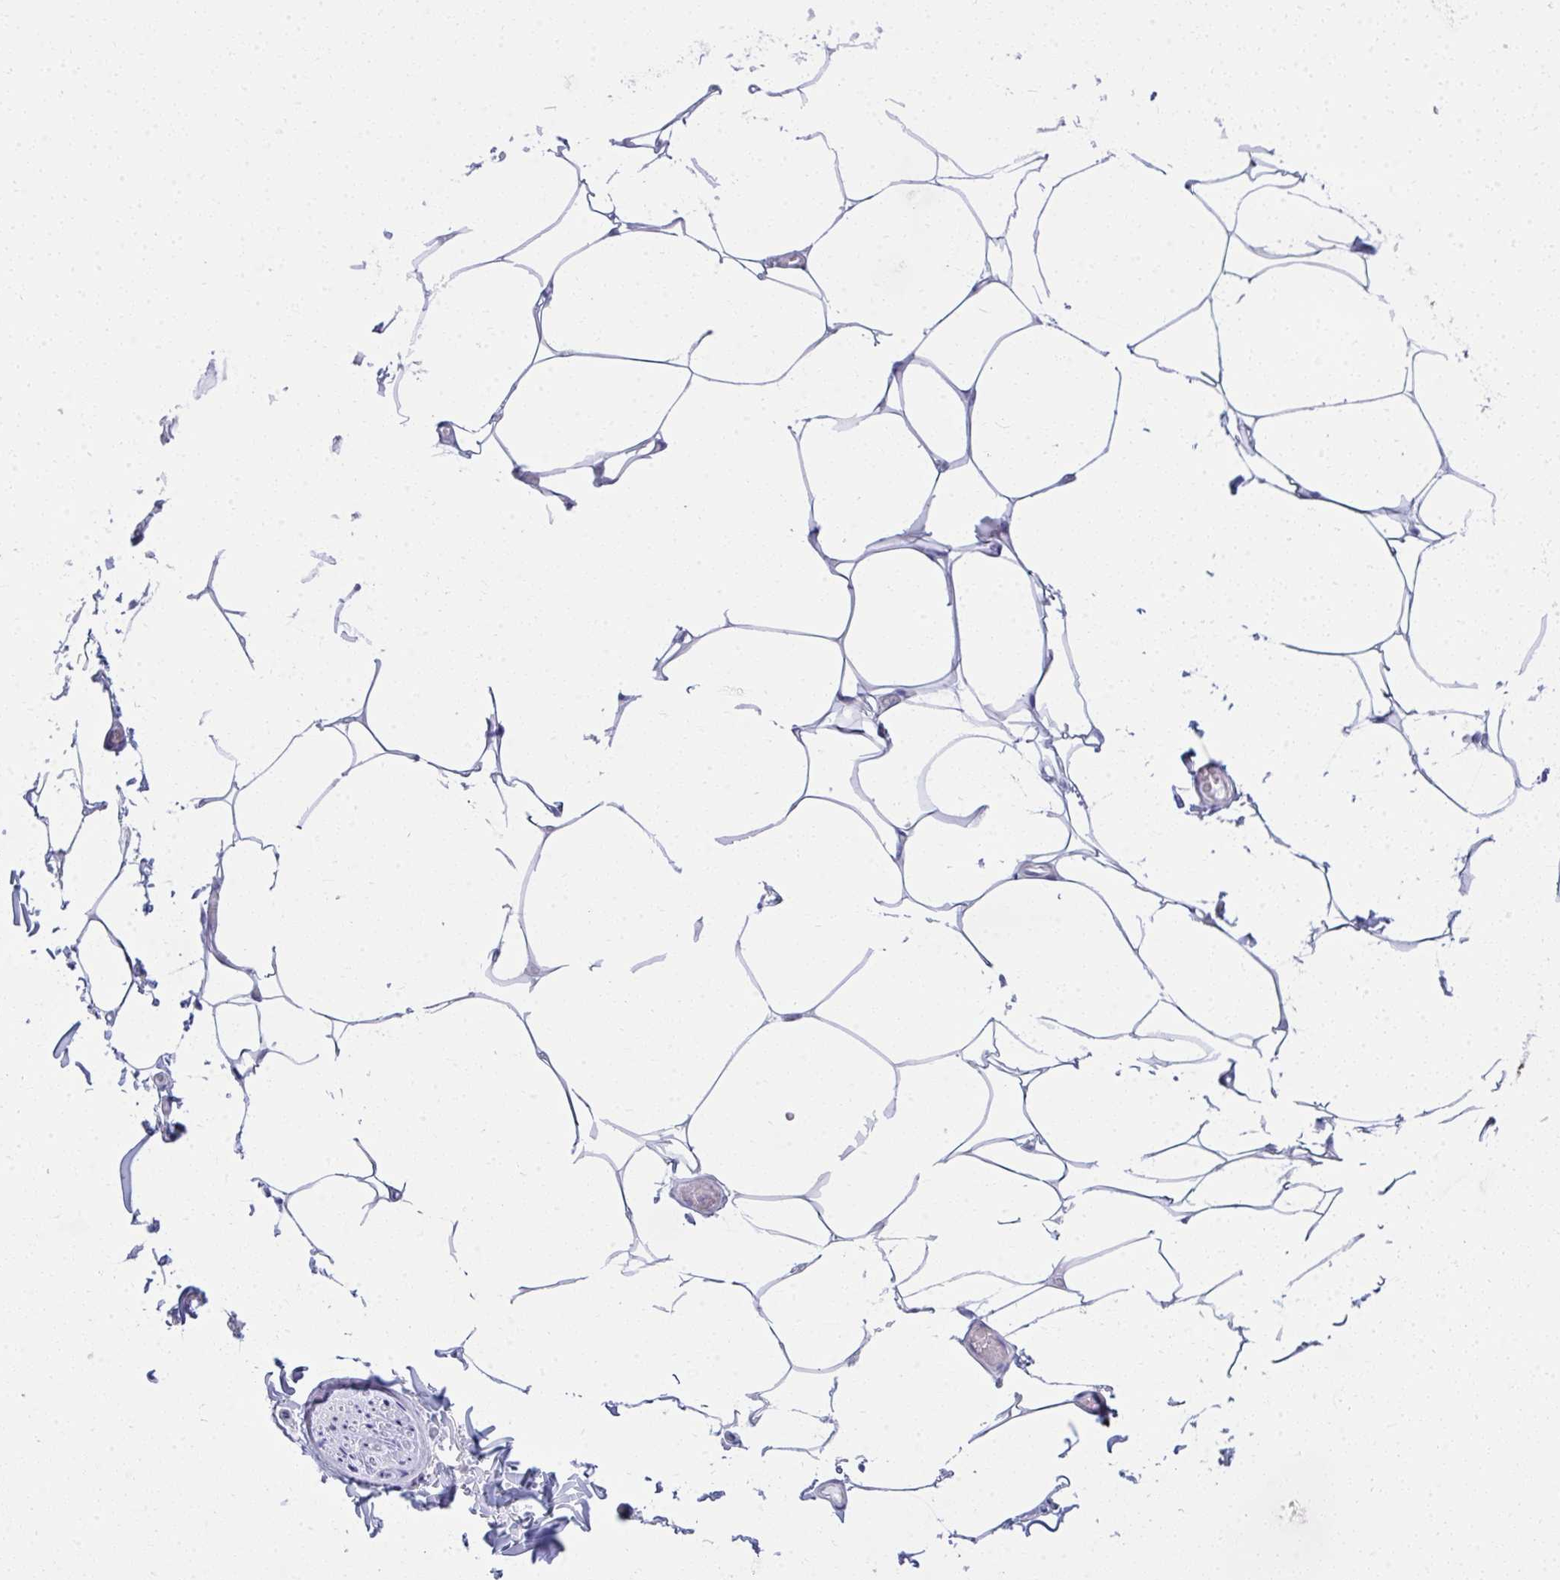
{"staining": {"intensity": "negative", "quantity": "none", "location": "none"}, "tissue": "adipose tissue", "cell_type": "Adipocytes", "image_type": "normal", "snomed": [{"axis": "morphology", "description": "Normal tissue, NOS"}, {"axis": "topography", "description": "Skin"}, {"axis": "topography", "description": "Peripheral nerve tissue"}], "caption": "This photomicrograph is of normal adipose tissue stained with immunohistochemistry to label a protein in brown with the nuclei are counter-stained blue. There is no expression in adipocytes.", "gene": "PUS7L", "patient": {"sex": "female", "age": 45}}